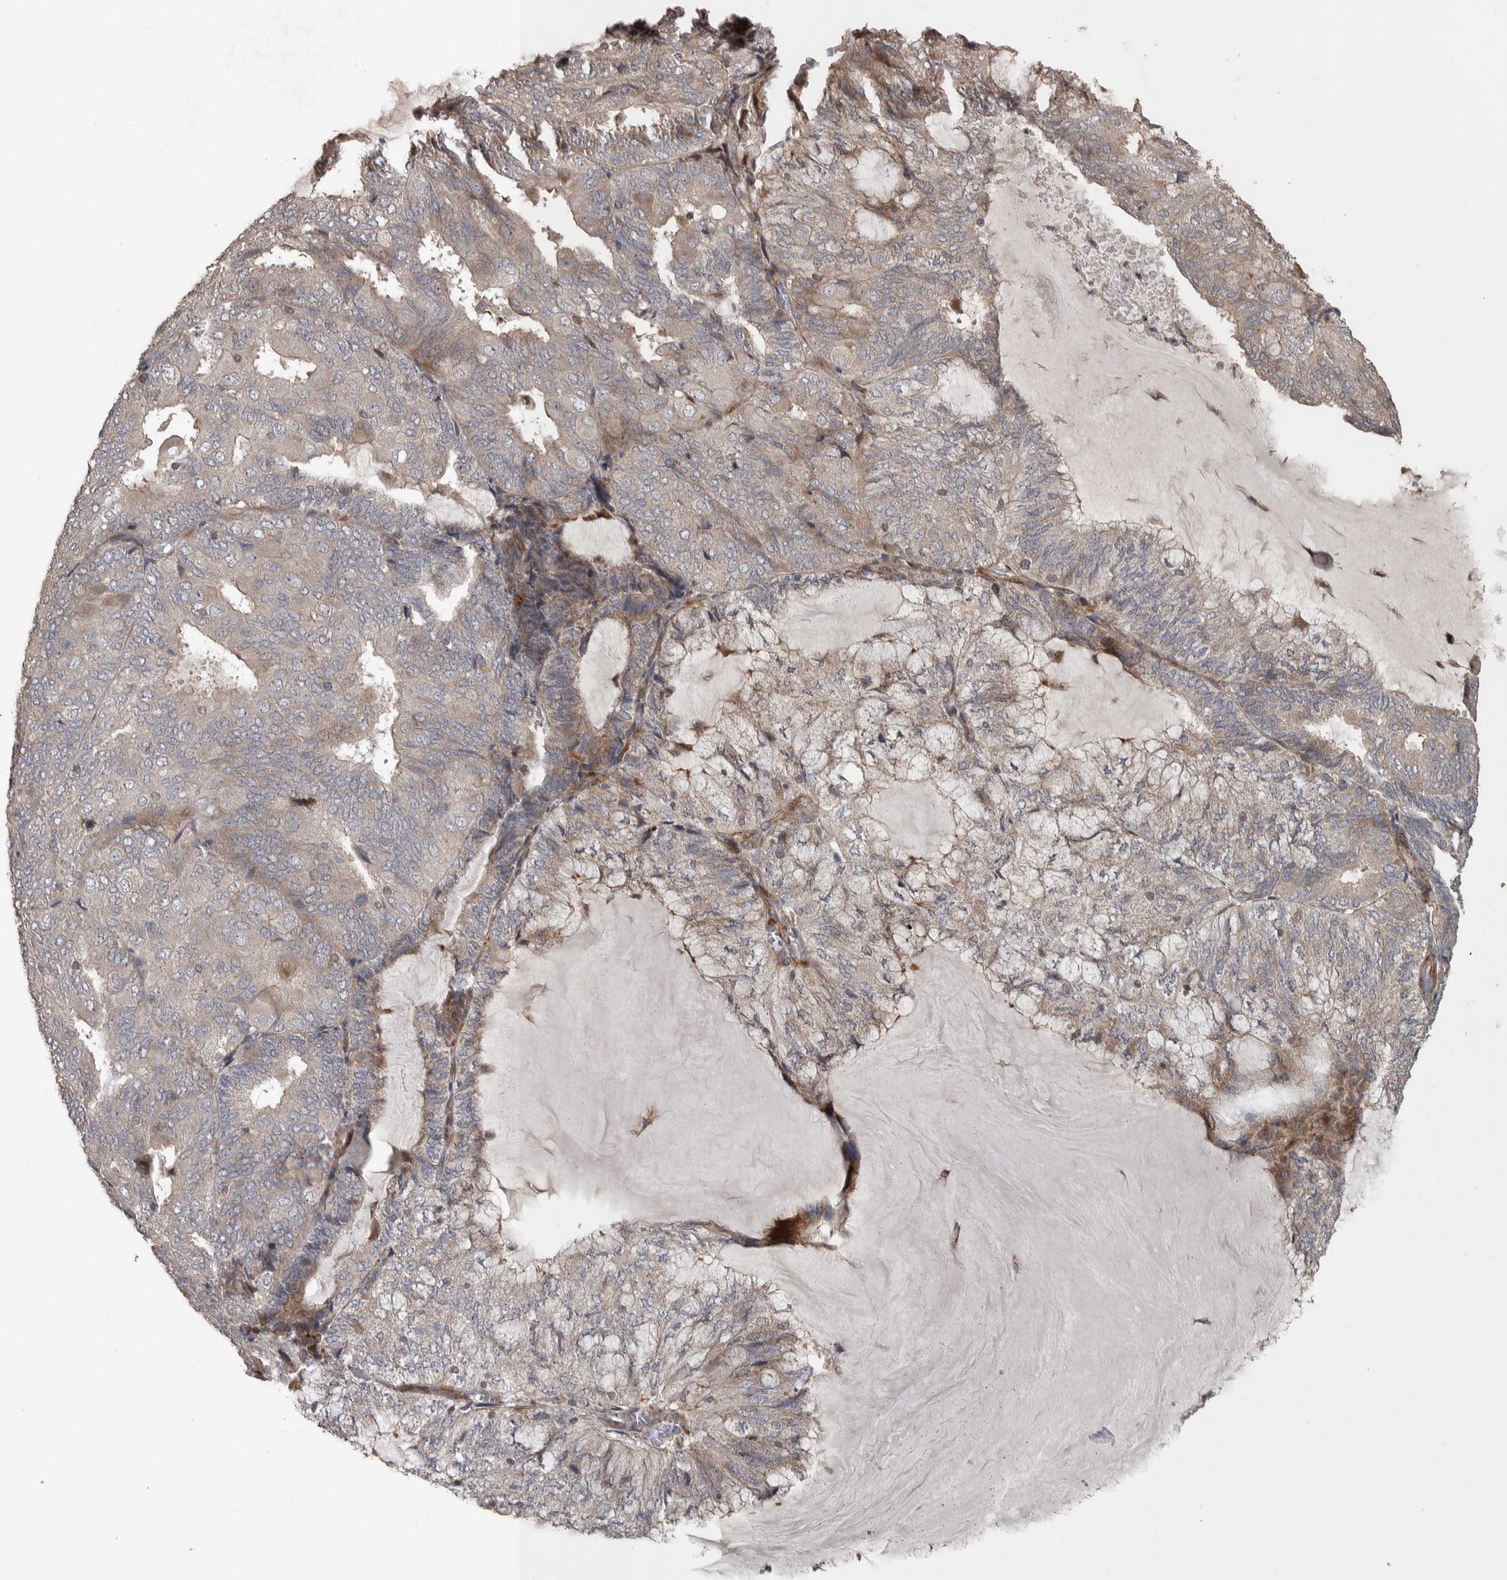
{"staining": {"intensity": "moderate", "quantity": "25%-75%", "location": "cytoplasmic/membranous"}, "tissue": "endometrial cancer", "cell_type": "Tumor cells", "image_type": "cancer", "snomed": [{"axis": "morphology", "description": "Adenocarcinoma, NOS"}, {"axis": "topography", "description": "Endometrium"}], "caption": "There is medium levels of moderate cytoplasmic/membranous positivity in tumor cells of endometrial cancer, as demonstrated by immunohistochemical staining (brown color).", "gene": "ERAL1", "patient": {"sex": "female", "age": 81}}